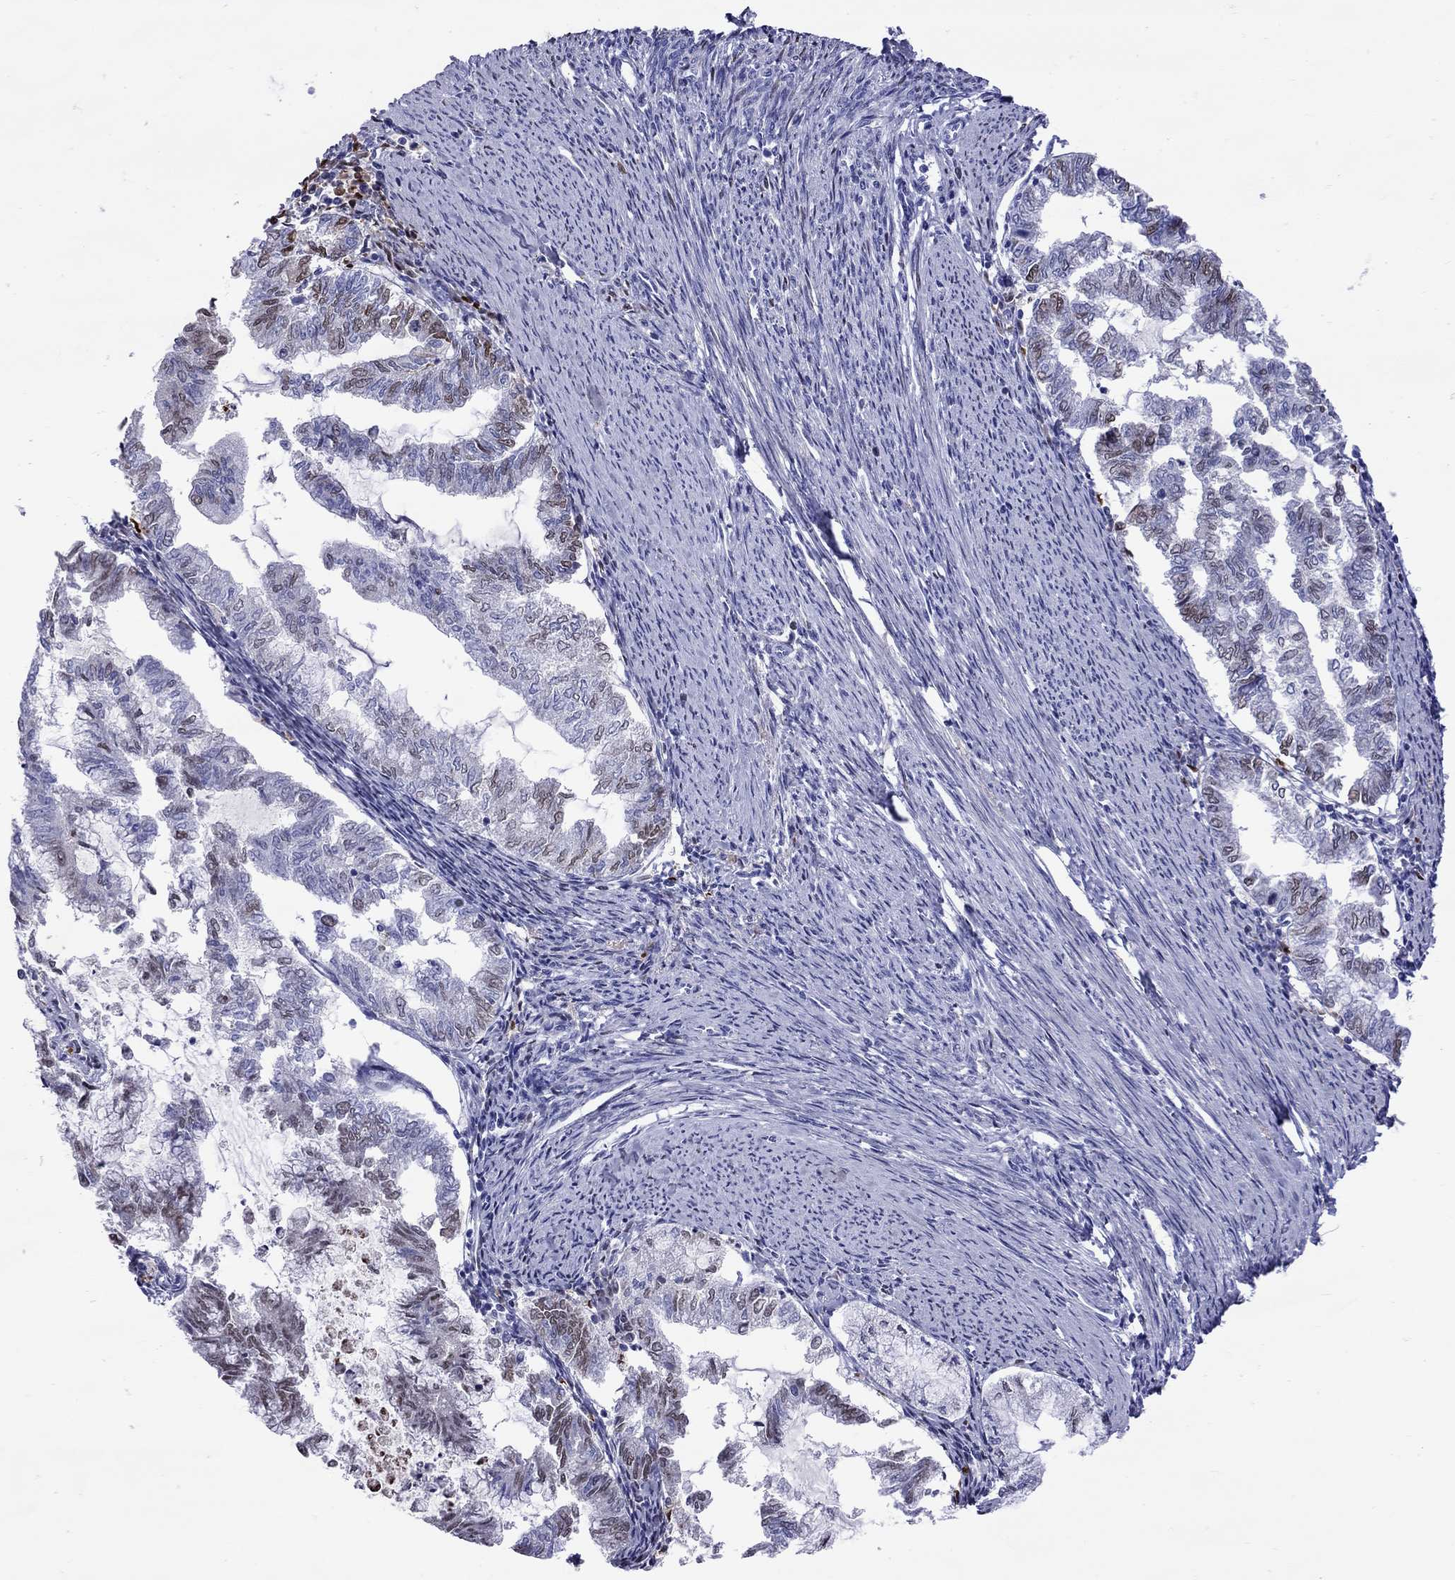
{"staining": {"intensity": "weak", "quantity": "<25%", "location": "nuclear"}, "tissue": "endometrial cancer", "cell_type": "Tumor cells", "image_type": "cancer", "snomed": [{"axis": "morphology", "description": "Adenocarcinoma, NOS"}, {"axis": "topography", "description": "Endometrium"}], "caption": "A high-resolution micrograph shows IHC staining of endometrial cancer, which reveals no significant staining in tumor cells.", "gene": "SERPINA3", "patient": {"sex": "female", "age": 79}}